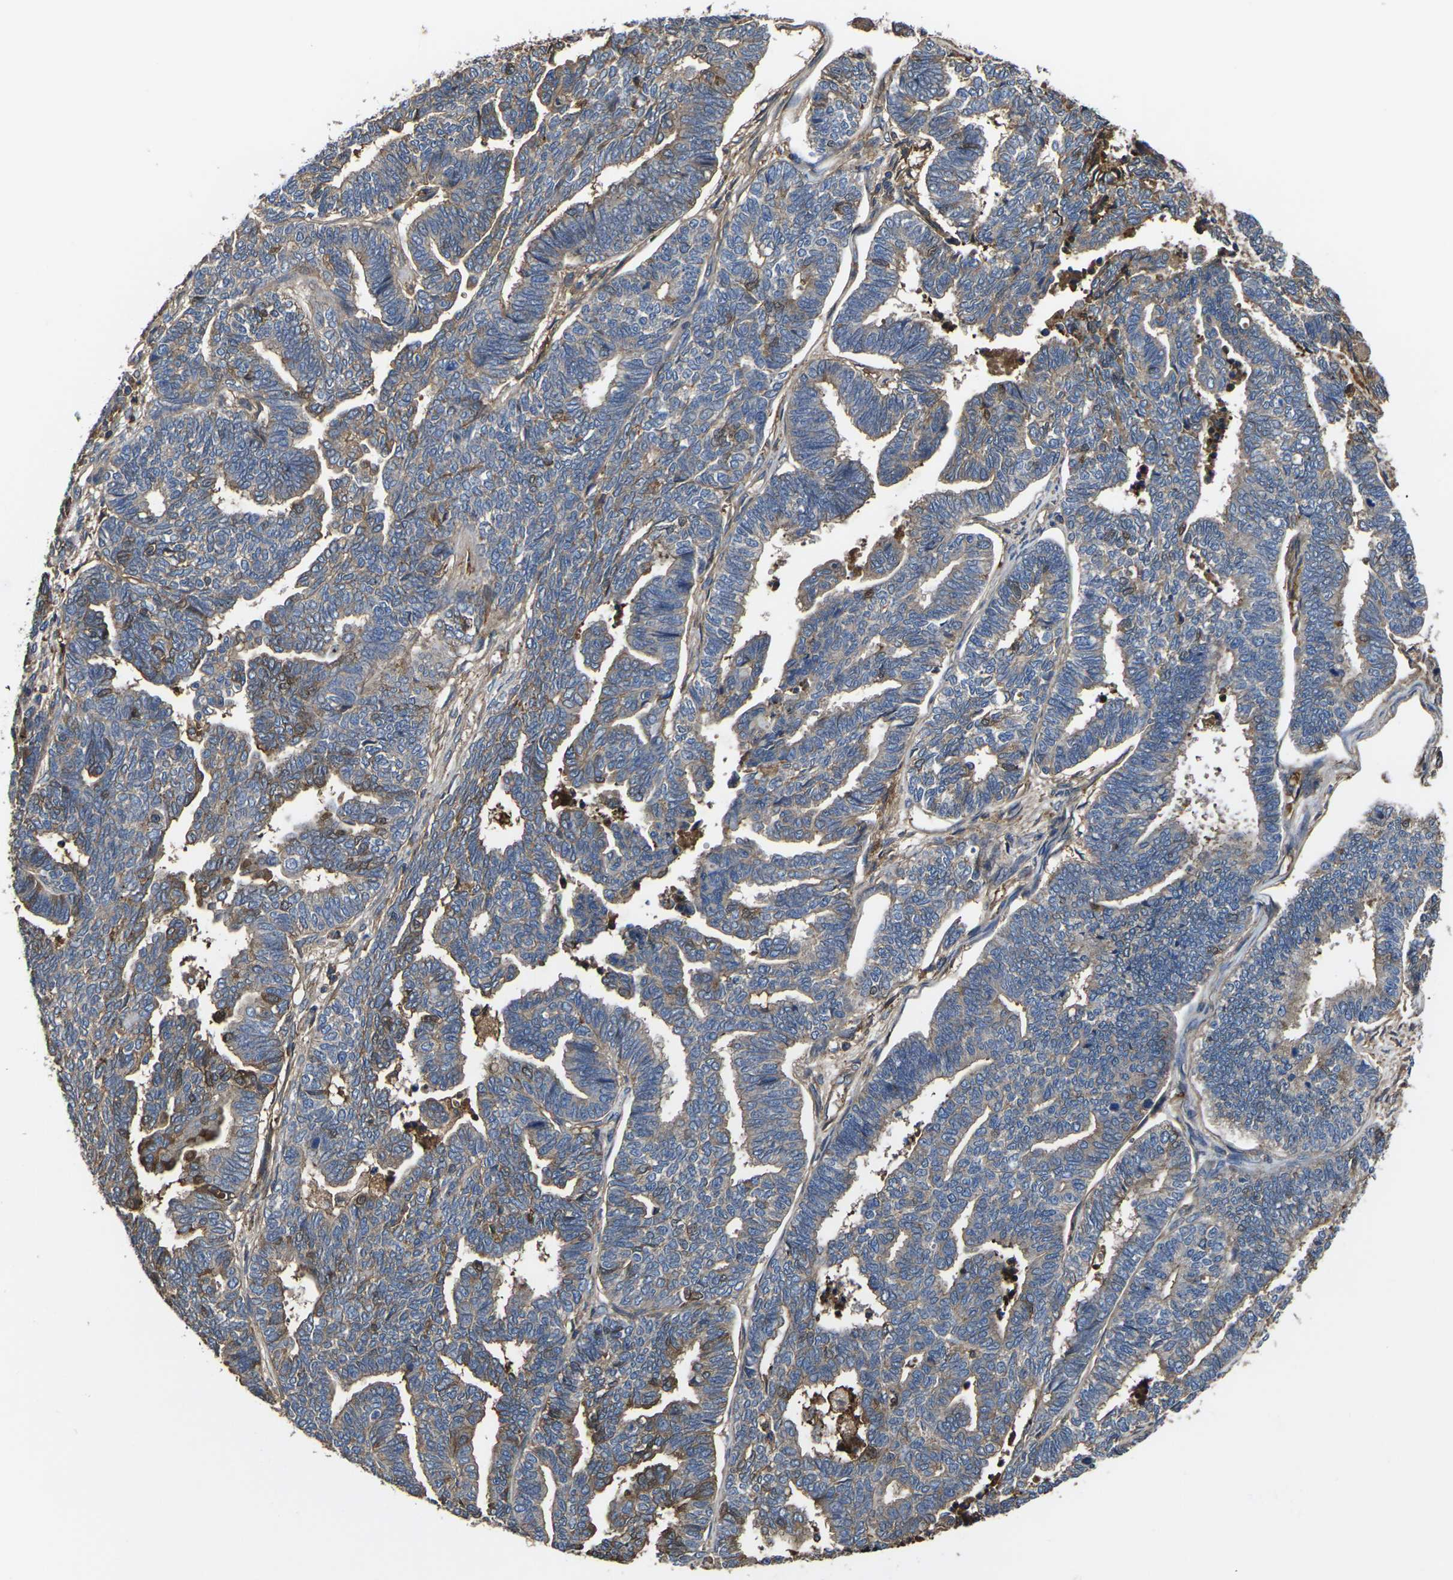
{"staining": {"intensity": "moderate", "quantity": ">75%", "location": "cytoplasmic/membranous"}, "tissue": "endometrial cancer", "cell_type": "Tumor cells", "image_type": "cancer", "snomed": [{"axis": "morphology", "description": "Adenocarcinoma, NOS"}, {"axis": "topography", "description": "Endometrium"}], "caption": "Brown immunohistochemical staining in human endometrial cancer (adenocarcinoma) shows moderate cytoplasmic/membranous expression in approximately >75% of tumor cells. The protein of interest is stained brown, and the nuclei are stained in blue (DAB IHC with brightfield microscopy, high magnification).", "gene": "HSPG2", "patient": {"sex": "female", "age": 70}}